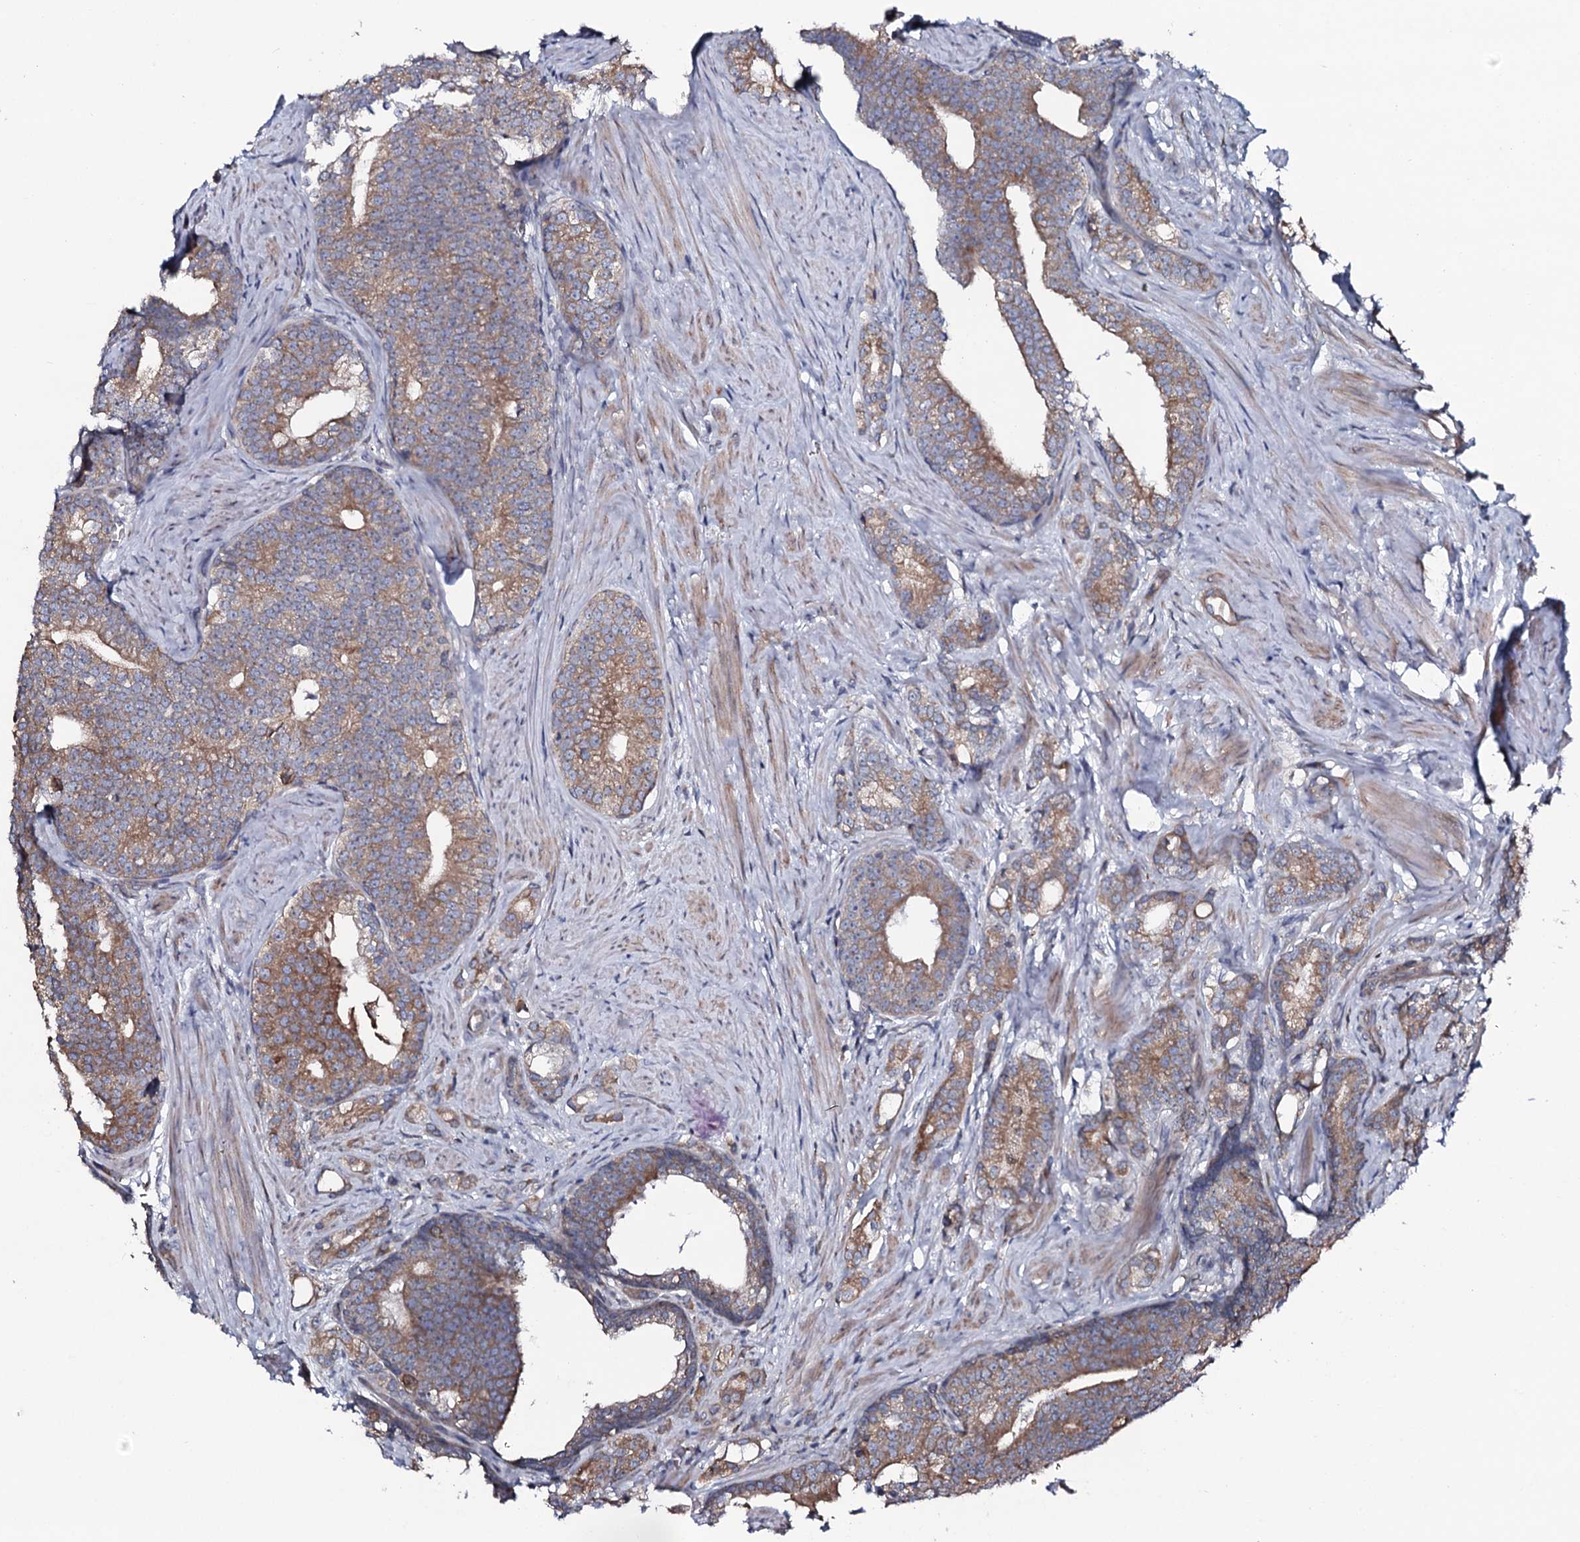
{"staining": {"intensity": "moderate", "quantity": "25%-75%", "location": "cytoplasmic/membranous"}, "tissue": "prostate cancer", "cell_type": "Tumor cells", "image_type": "cancer", "snomed": [{"axis": "morphology", "description": "Adenocarcinoma, Low grade"}, {"axis": "topography", "description": "Prostate"}], "caption": "Protein expression analysis of human low-grade adenocarcinoma (prostate) reveals moderate cytoplasmic/membranous expression in approximately 25%-75% of tumor cells.", "gene": "TMEM151A", "patient": {"sex": "male", "age": 71}}